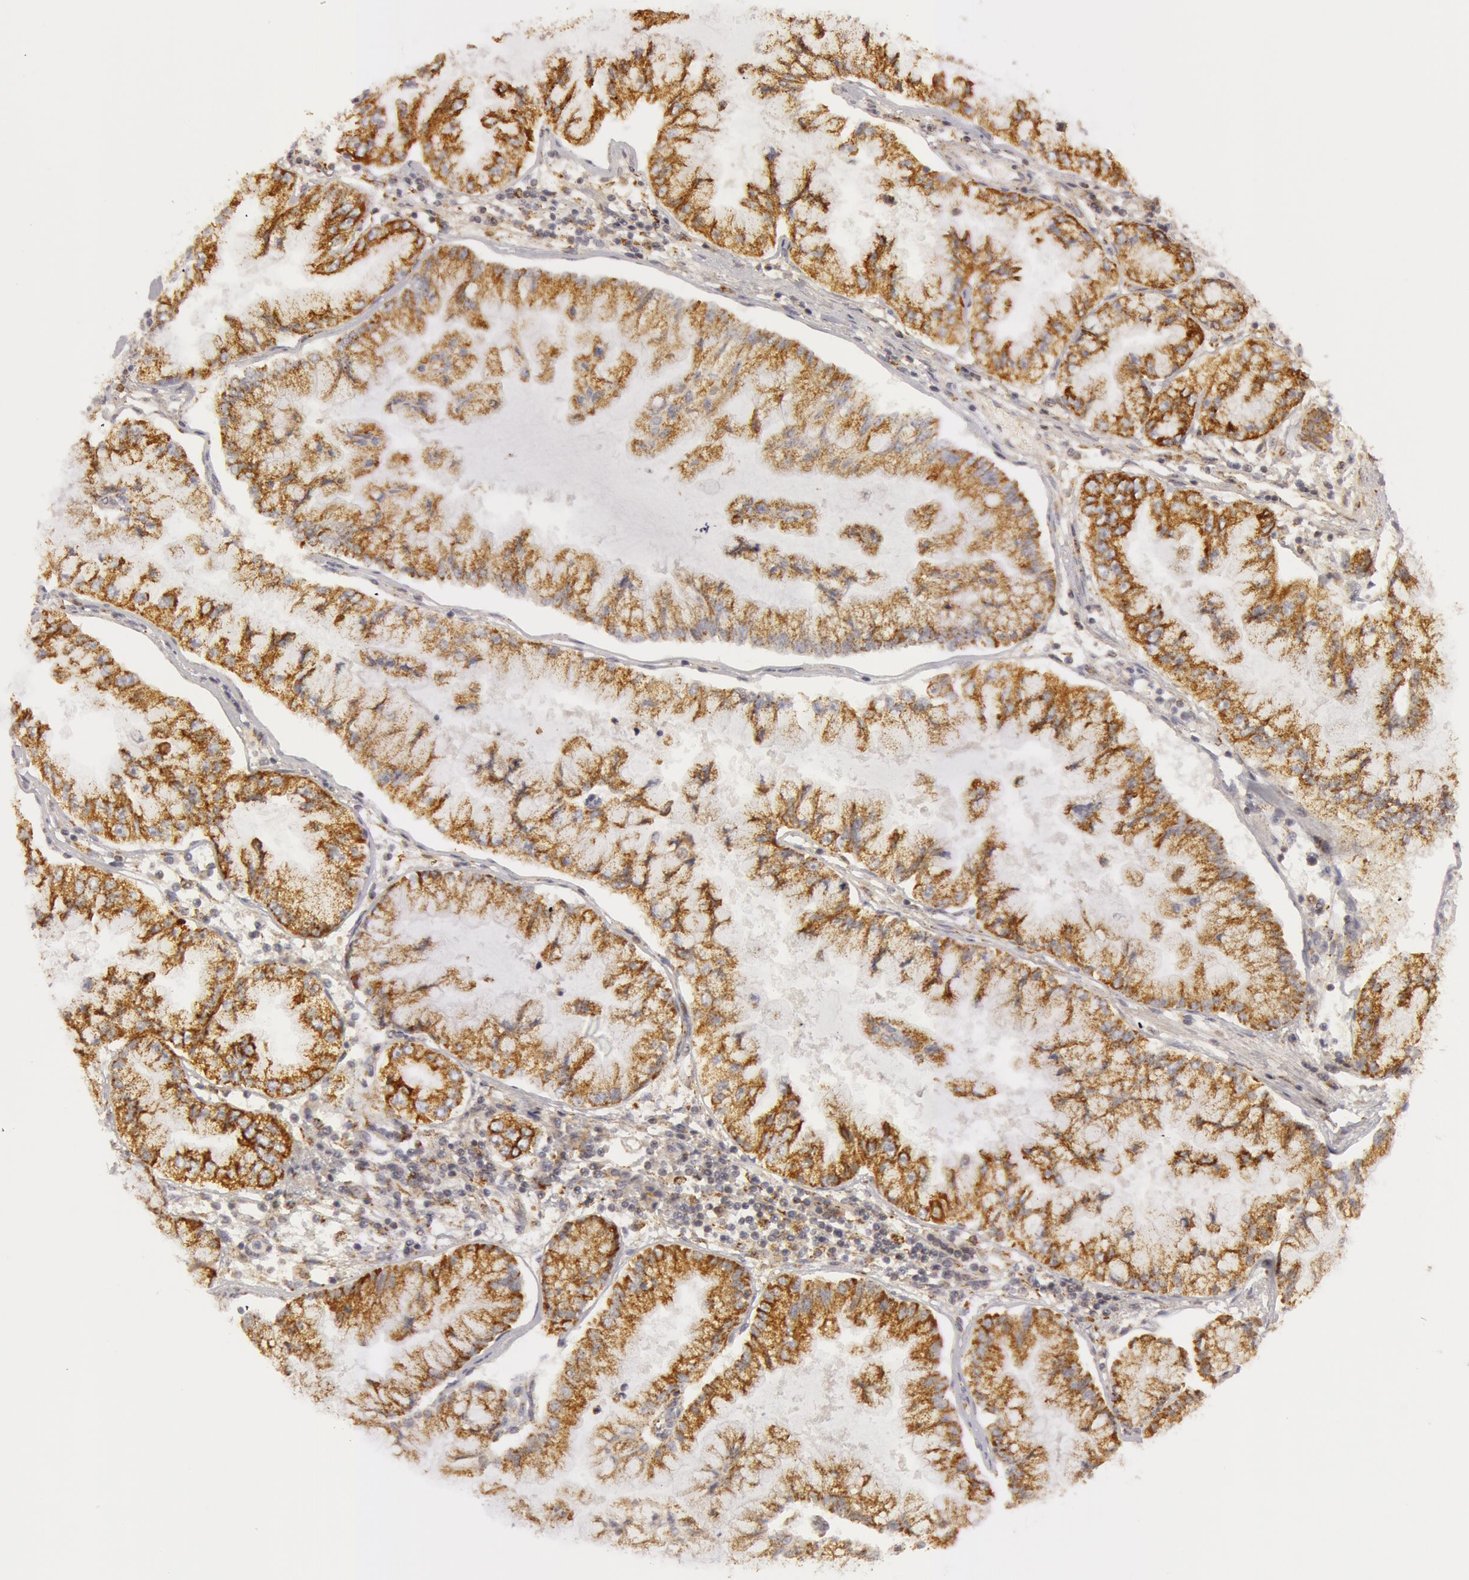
{"staining": {"intensity": "moderate", "quantity": ">75%", "location": "cytoplasmic/membranous"}, "tissue": "liver cancer", "cell_type": "Tumor cells", "image_type": "cancer", "snomed": [{"axis": "morphology", "description": "Cholangiocarcinoma"}, {"axis": "topography", "description": "Liver"}], "caption": "High-power microscopy captured an immunohistochemistry (IHC) histopathology image of cholangiocarcinoma (liver), revealing moderate cytoplasmic/membranous positivity in about >75% of tumor cells.", "gene": "C7", "patient": {"sex": "female", "age": 79}}